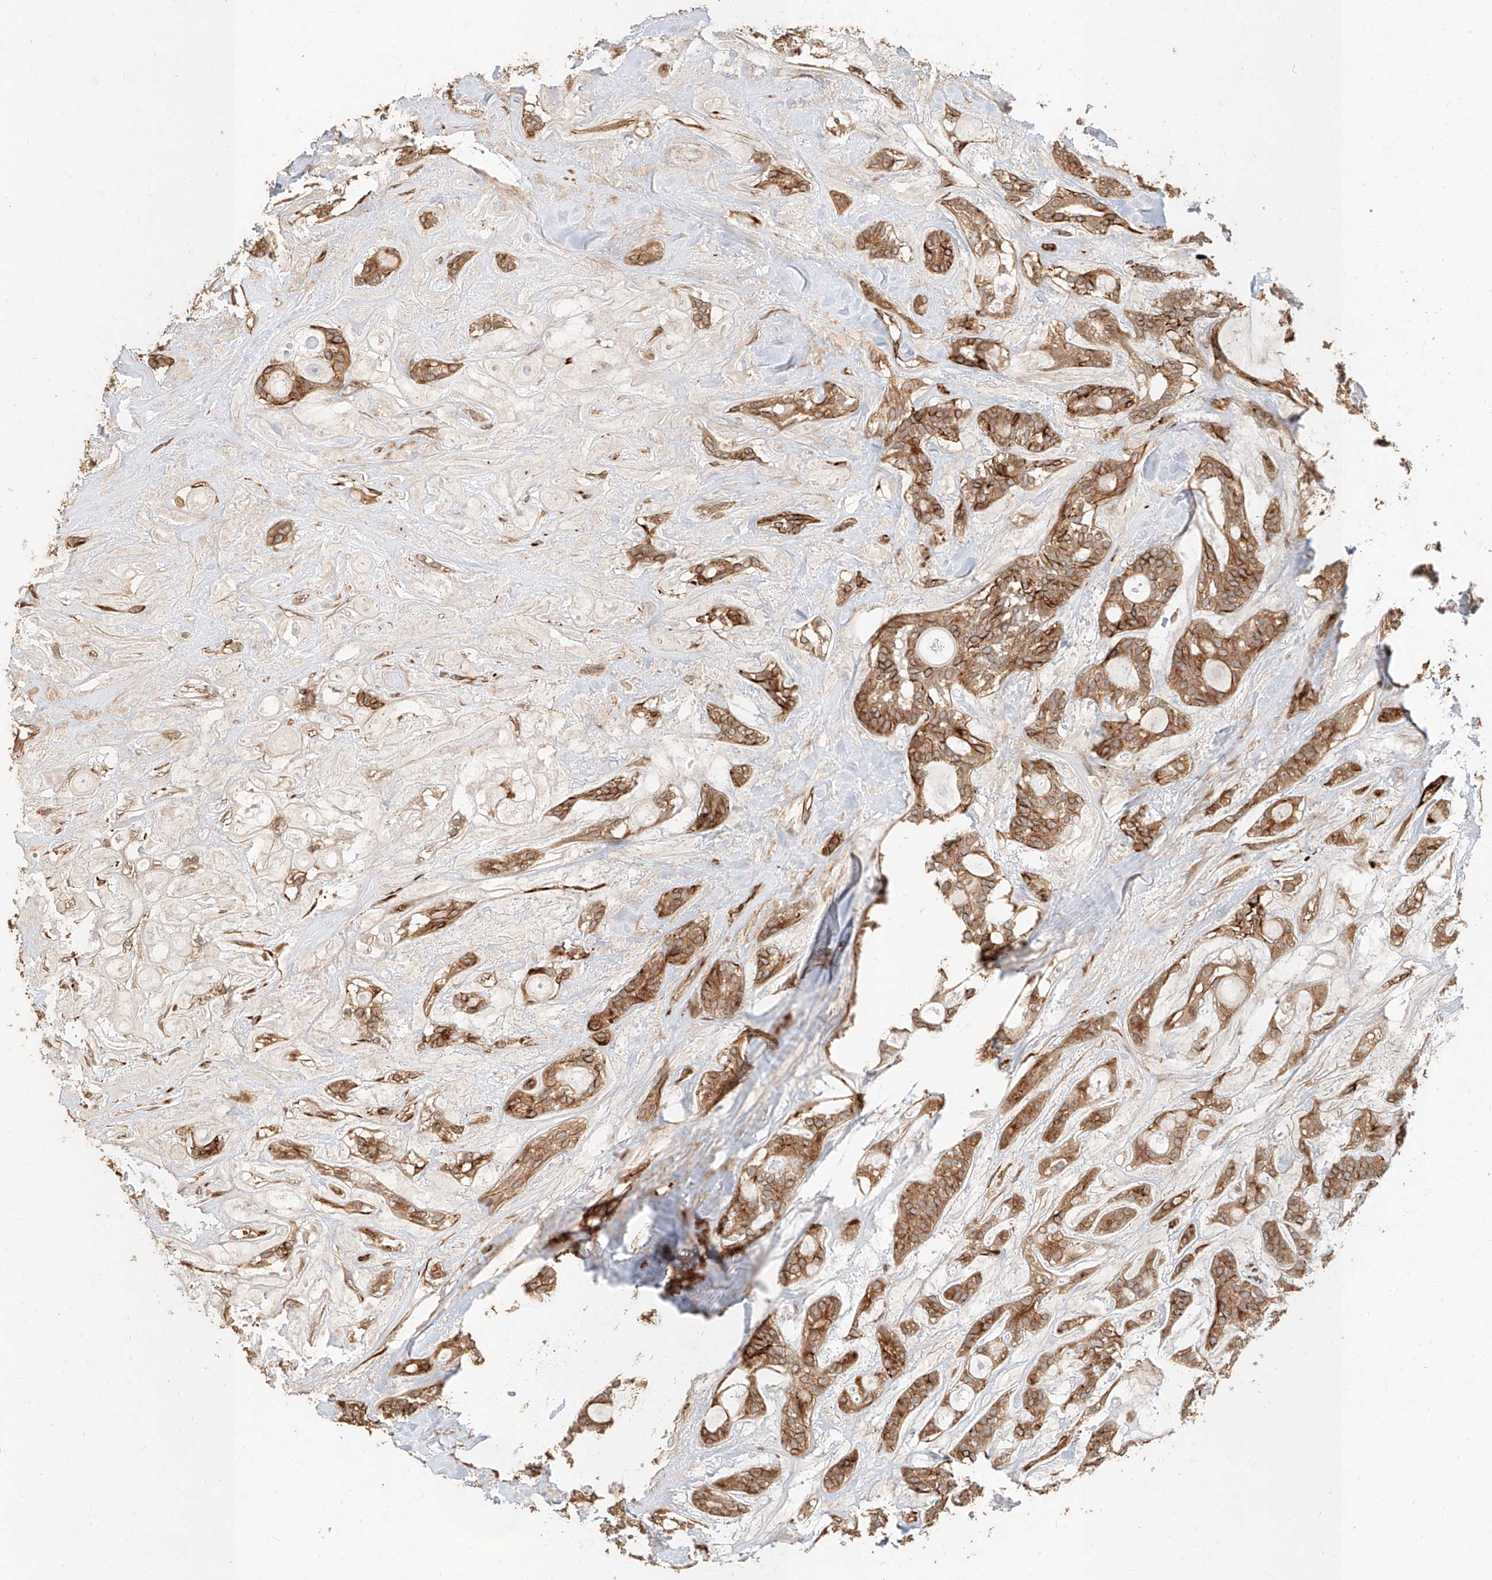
{"staining": {"intensity": "moderate", "quantity": ">75%", "location": "cytoplasmic/membranous"}, "tissue": "head and neck cancer", "cell_type": "Tumor cells", "image_type": "cancer", "snomed": [{"axis": "morphology", "description": "Adenocarcinoma, NOS"}, {"axis": "topography", "description": "Head-Neck"}], "caption": "Adenocarcinoma (head and neck) stained with a brown dye shows moderate cytoplasmic/membranous positive positivity in about >75% of tumor cells.", "gene": "NAP1L1", "patient": {"sex": "male", "age": 66}}